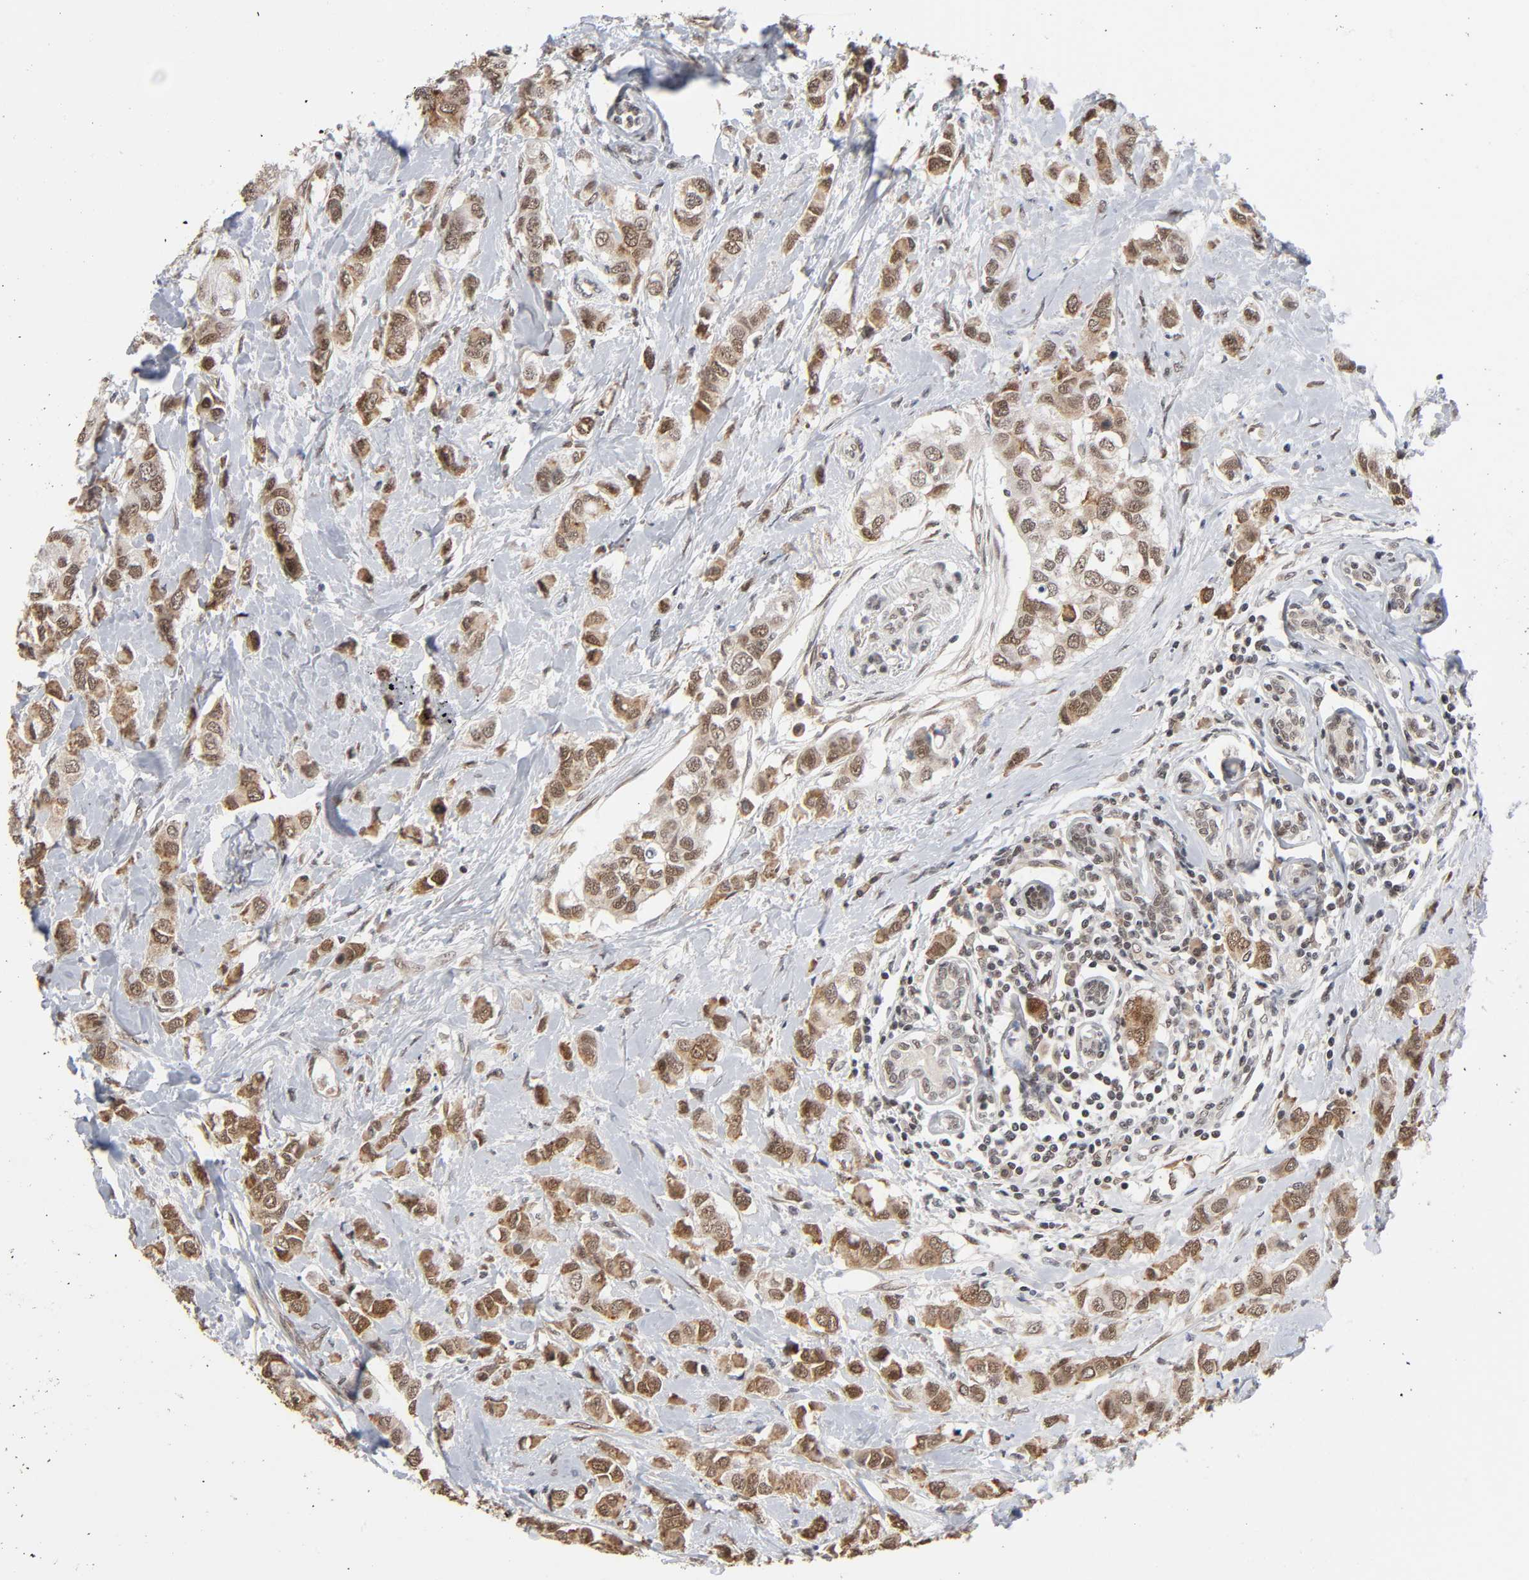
{"staining": {"intensity": "moderate", "quantity": ">75%", "location": "cytoplasmic/membranous,nuclear"}, "tissue": "breast cancer", "cell_type": "Tumor cells", "image_type": "cancer", "snomed": [{"axis": "morphology", "description": "Duct carcinoma"}, {"axis": "topography", "description": "Breast"}], "caption": "Infiltrating ductal carcinoma (breast) stained for a protein (brown) displays moderate cytoplasmic/membranous and nuclear positive expression in about >75% of tumor cells.", "gene": "ZNF384", "patient": {"sex": "female", "age": 50}}